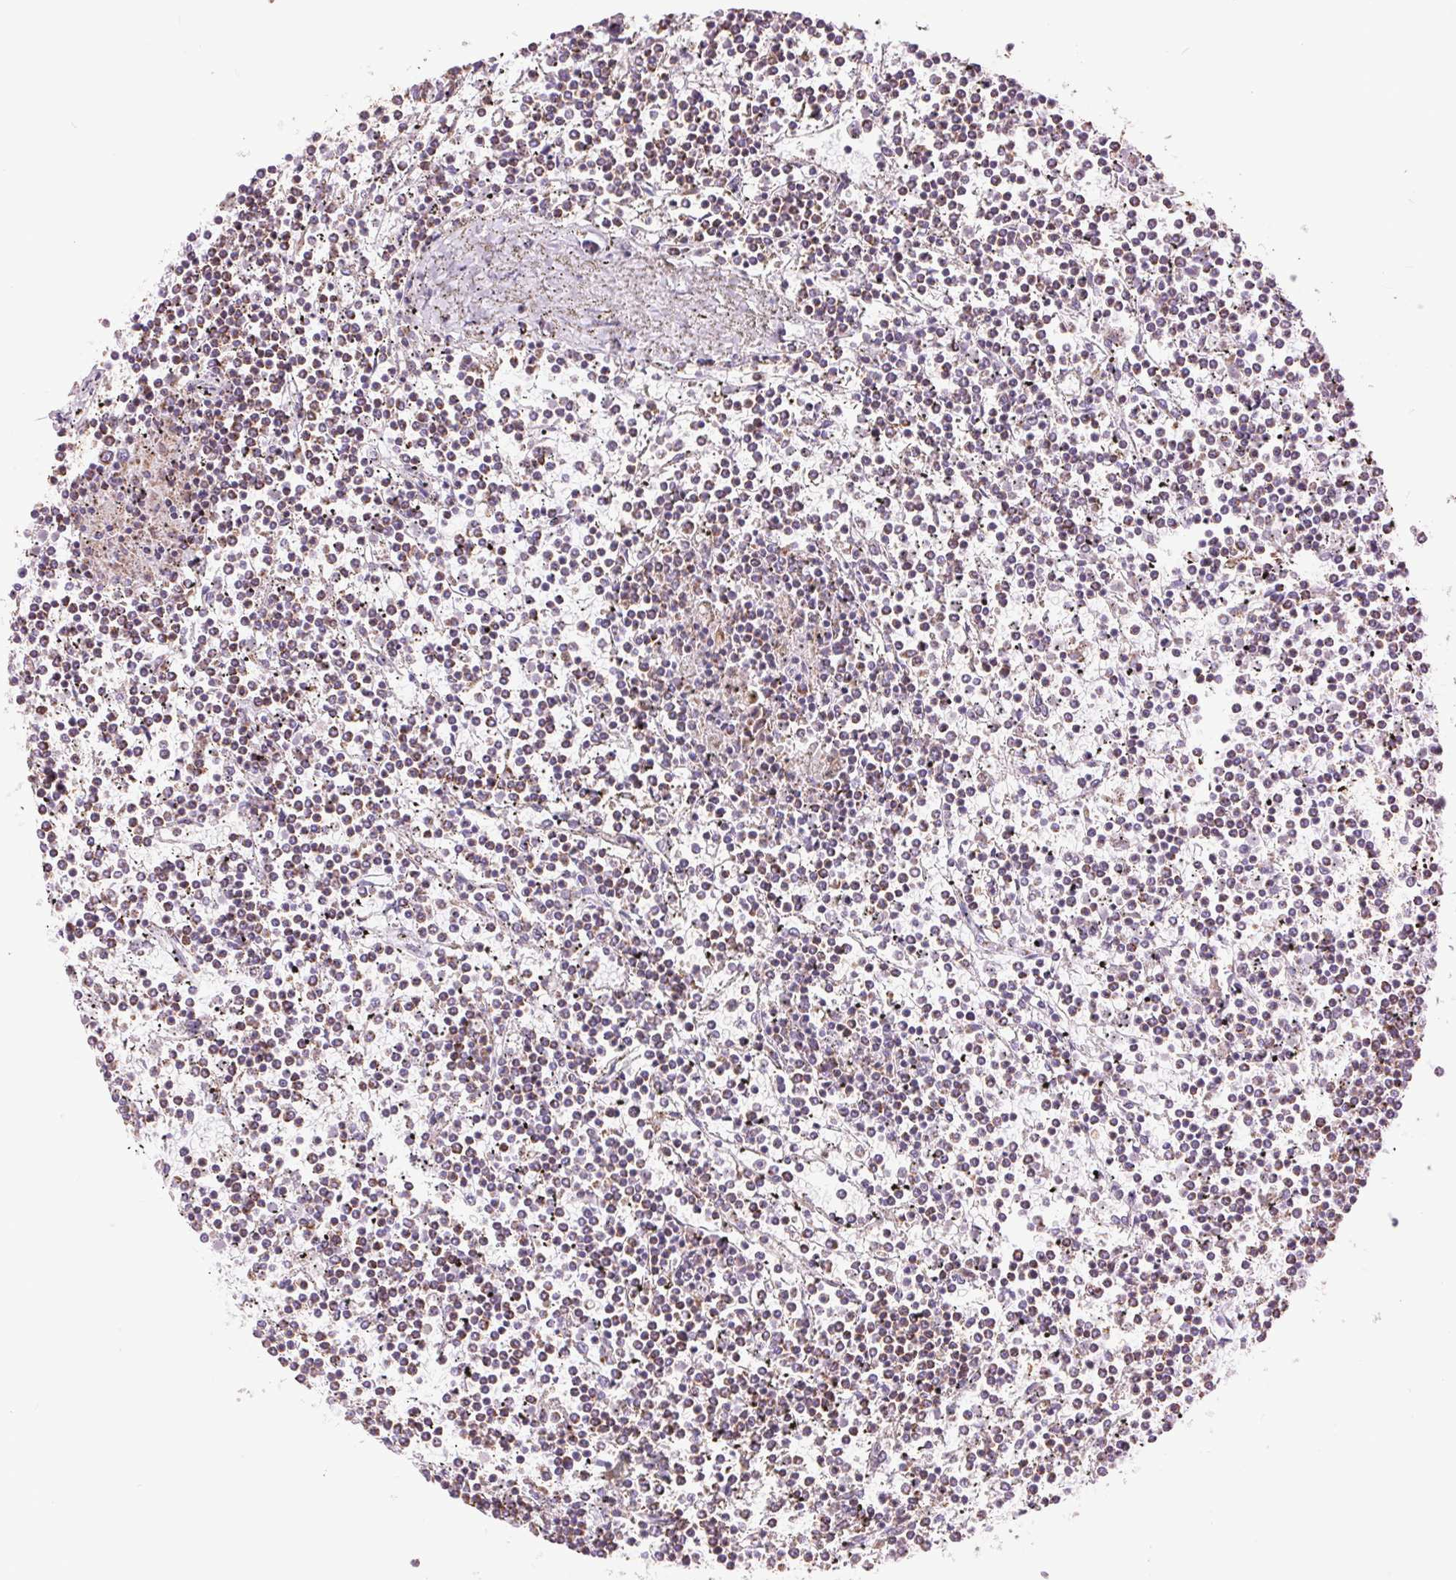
{"staining": {"intensity": "moderate", "quantity": "25%-75%", "location": "cytoplasmic/membranous"}, "tissue": "lymphoma", "cell_type": "Tumor cells", "image_type": "cancer", "snomed": [{"axis": "morphology", "description": "Malignant lymphoma, non-Hodgkin's type, Low grade"}, {"axis": "topography", "description": "Spleen"}], "caption": "A brown stain highlights moderate cytoplasmic/membranous expression of a protein in human malignant lymphoma, non-Hodgkin's type (low-grade) tumor cells.", "gene": "ATP5PB", "patient": {"sex": "female", "age": 19}}